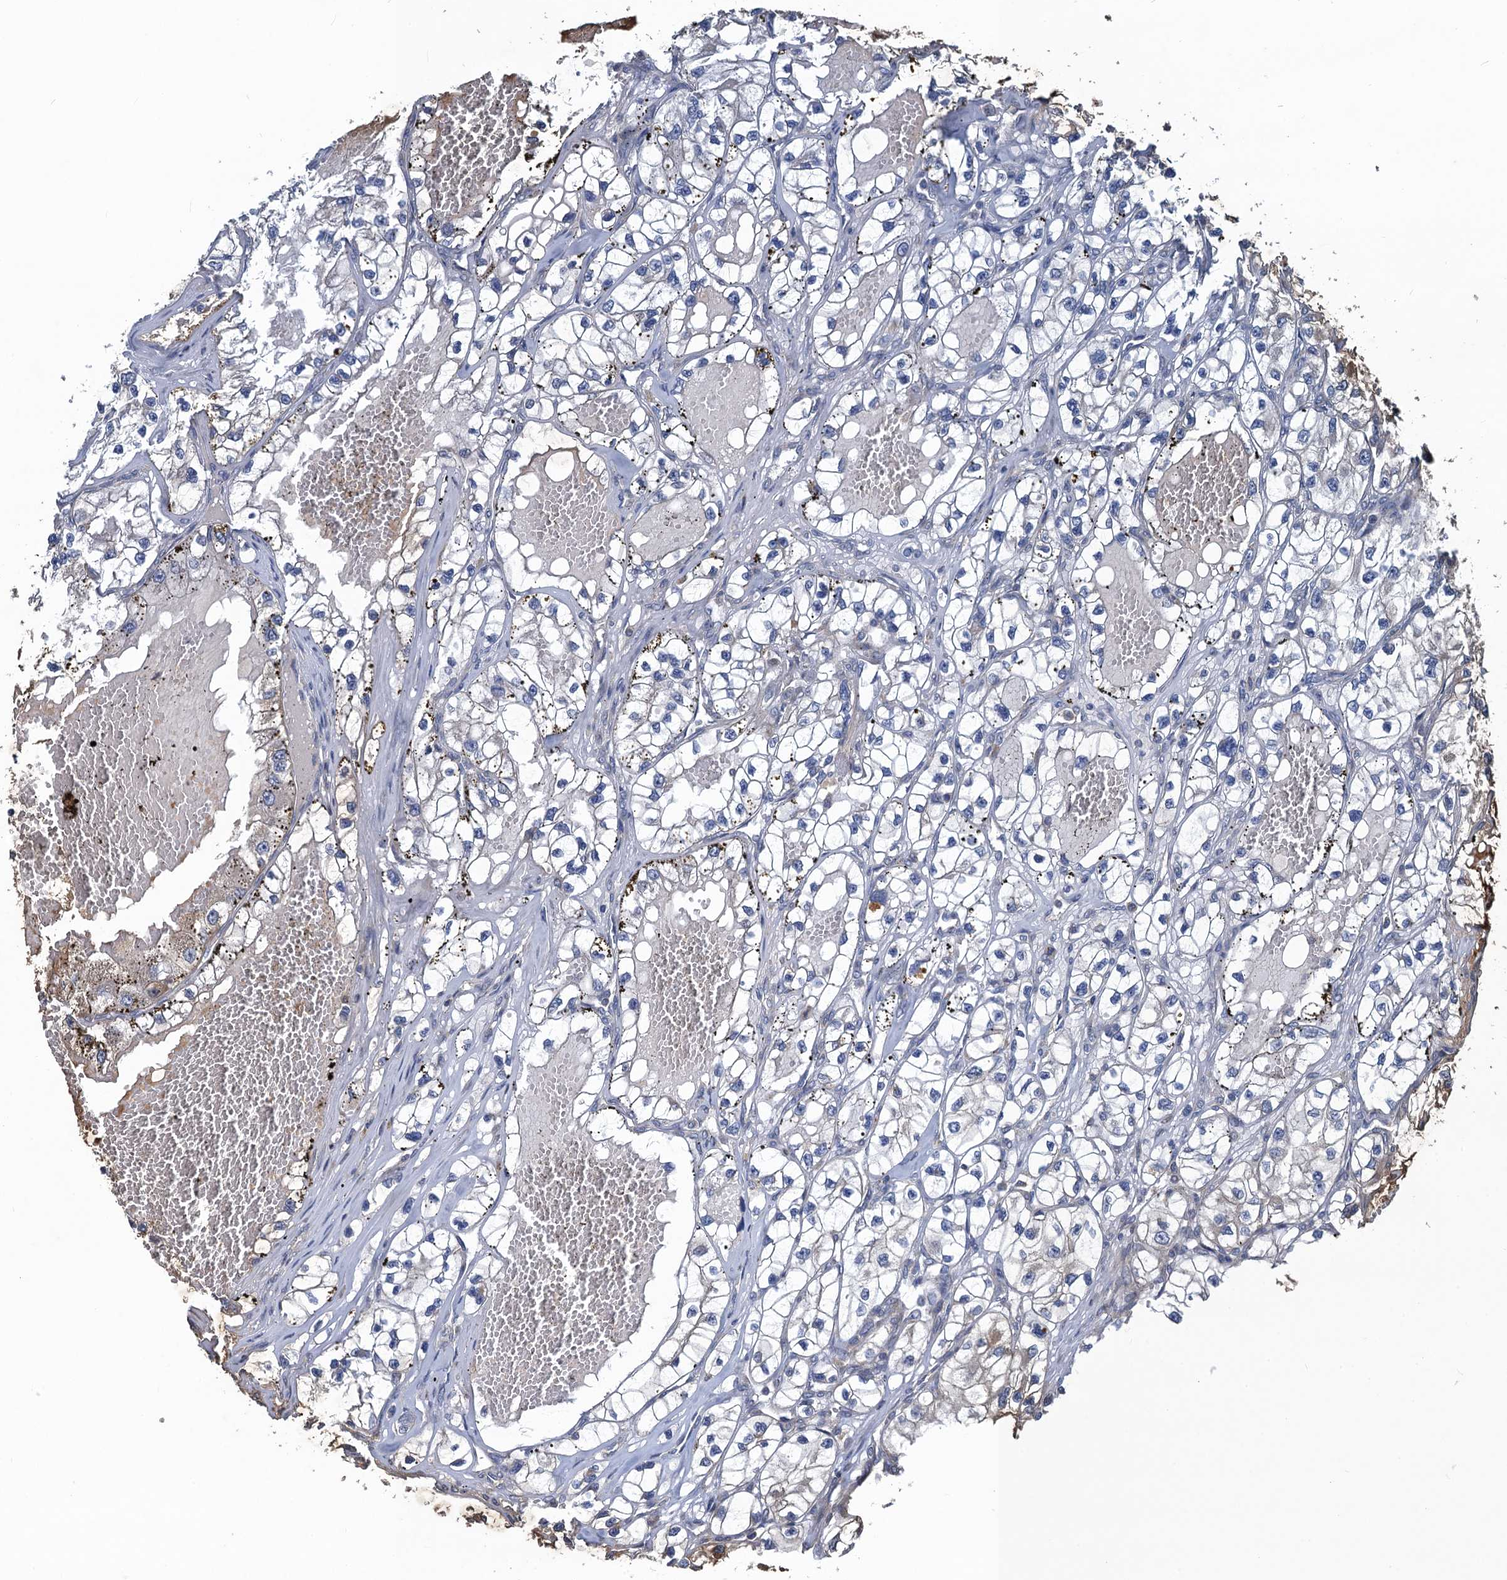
{"staining": {"intensity": "negative", "quantity": "none", "location": "none"}, "tissue": "renal cancer", "cell_type": "Tumor cells", "image_type": "cancer", "snomed": [{"axis": "morphology", "description": "Adenocarcinoma, NOS"}, {"axis": "topography", "description": "Kidney"}], "caption": "A micrograph of renal cancer stained for a protein exhibits no brown staining in tumor cells.", "gene": "SNAP29", "patient": {"sex": "female", "age": 57}}